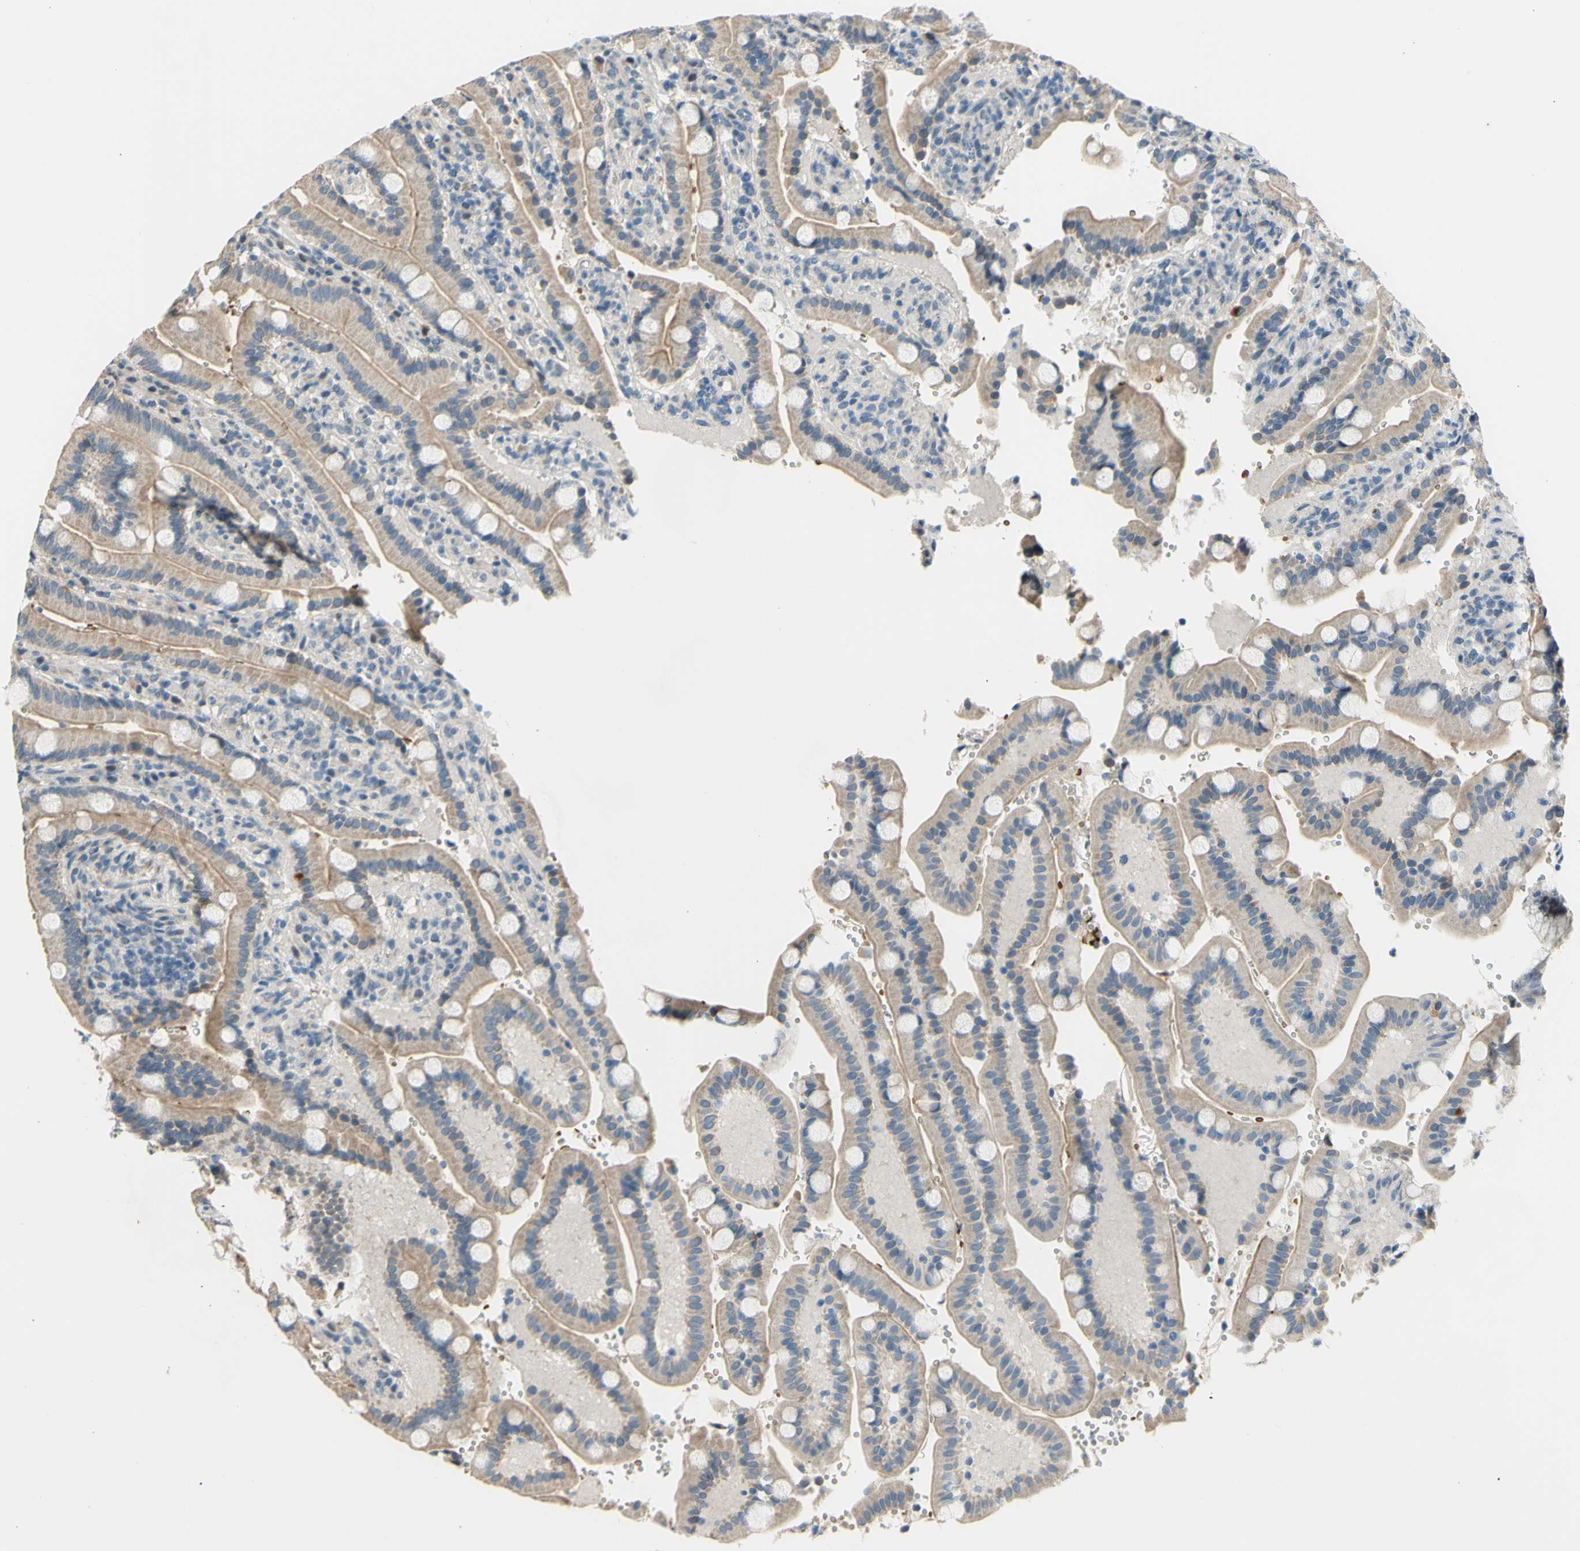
{"staining": {"intensity": "weak", "quantity": ">75%", "location": "cytoplasmic/membranous"}, "tissue": "duodenum", "cell_type": "Glandular cells", "image_type": "normal", "snomed": [{"axis": "morphology", "description": "Normal tissue, NOS"}, {"axis": "topography", "description": "Small intestine, NOS"}], "caption": "Glandular cells display weak cytoplasmic/membranous positivity in approximately >75% of cells in benign duodenum. (DAB (3,3'-diaminobenzidine) IHC with brightfield microscopy, high magnification).", "gene": "ZNF184", "patient": {"sex": "female", "age": 71}}